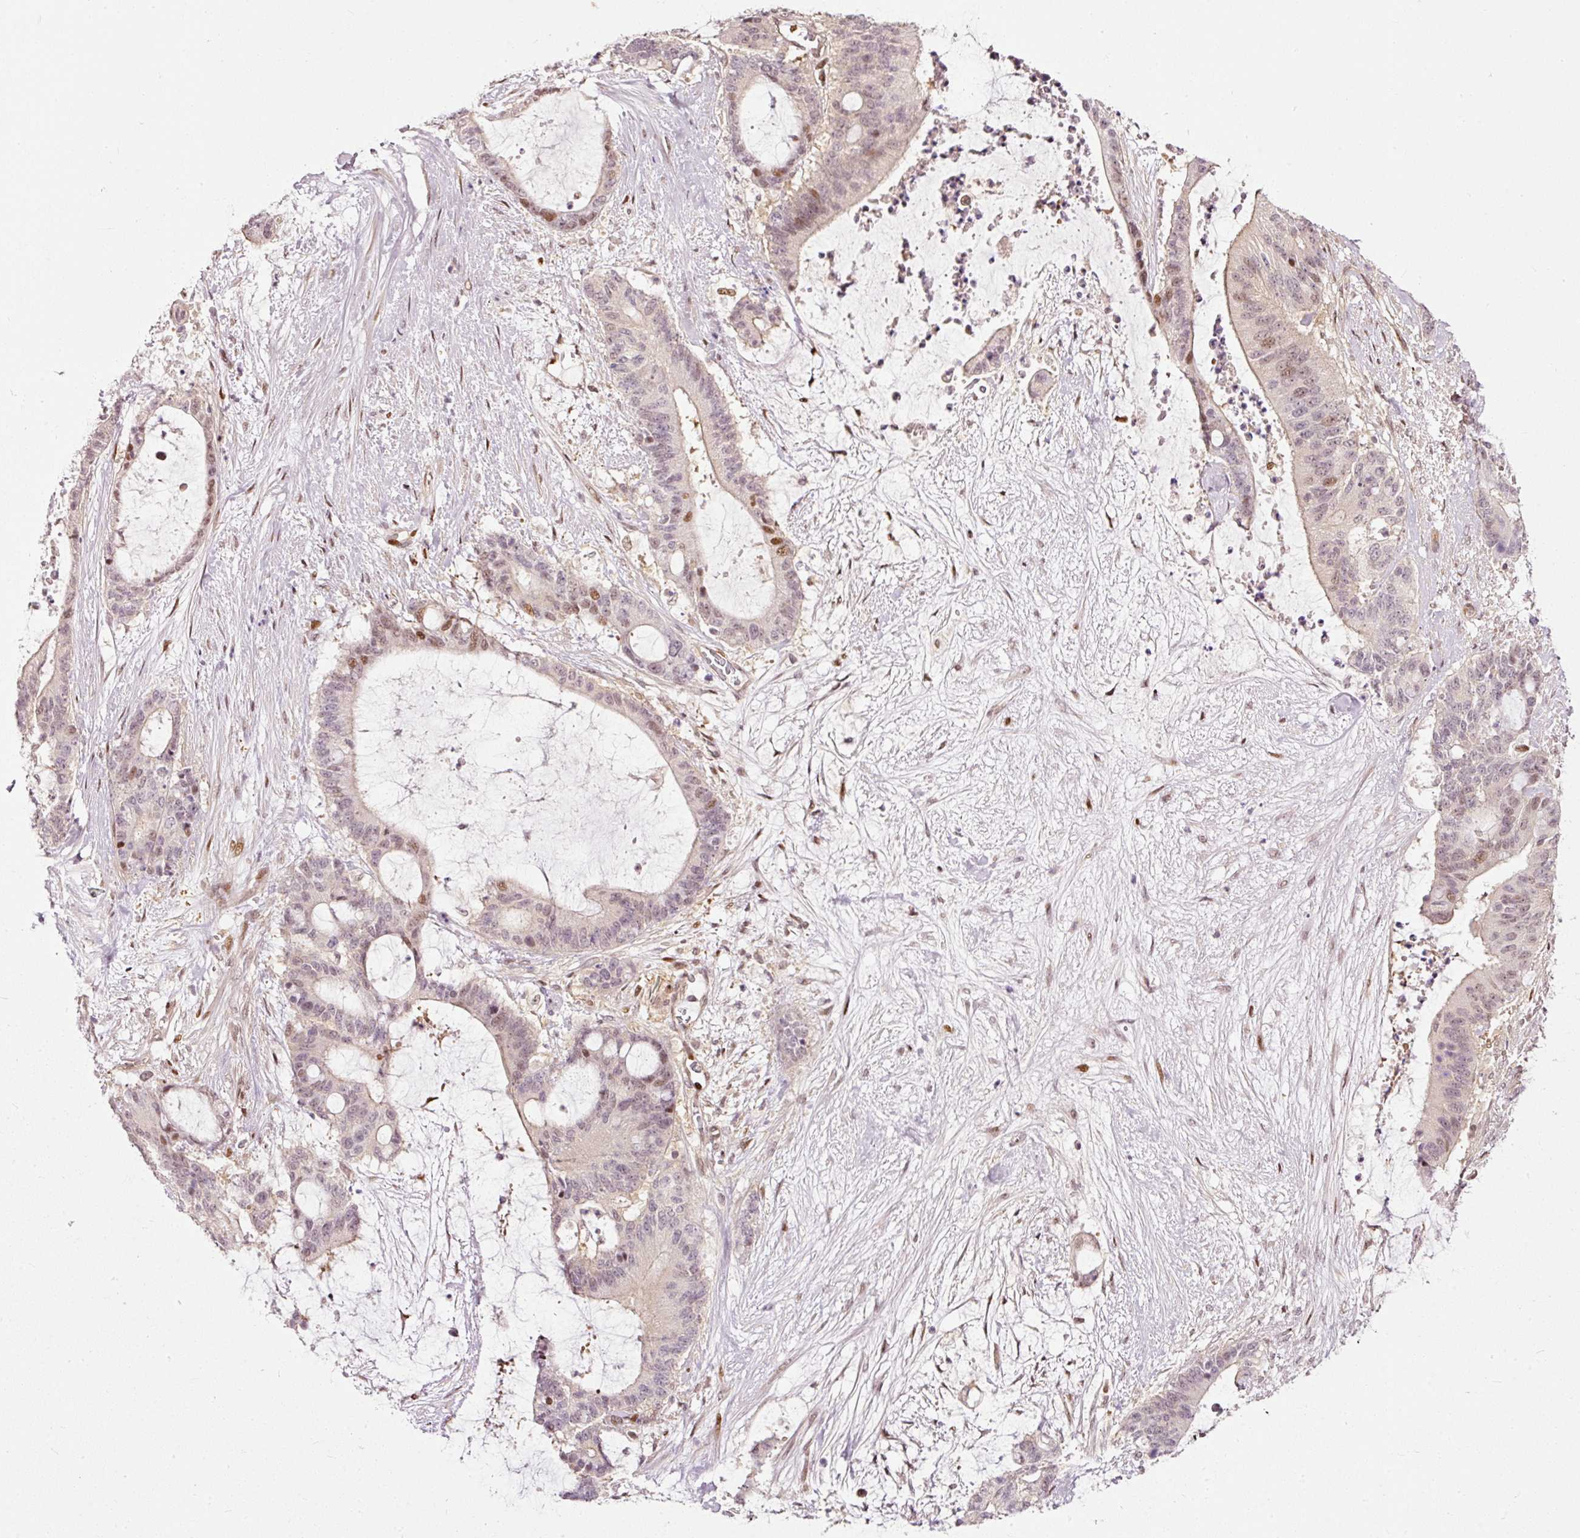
{"staining": {"intensity": "moderate", "quantity": "<25%", "location": "nuclear"}, "tissue": "liver cancer", "cell_type": "Tumor cells", "image_type": "cancer", "snomed": [{"axis": "morphology", "description": "Normal tissue, NOS"}, {"axis": "morphology", "description": "Cholangiocarcinoma"}, {"axis": "topography", "description": "Liver"}, {"axis": "topography", "description": "Peripheral nerve tissue"}], "caption": "Moderate nuclear positivity for a protein is present in about <25% of tumor cells of liver cancer using IHC.", "gene": "ZNF778", "patient": {"sex": "female", "age": 73}}